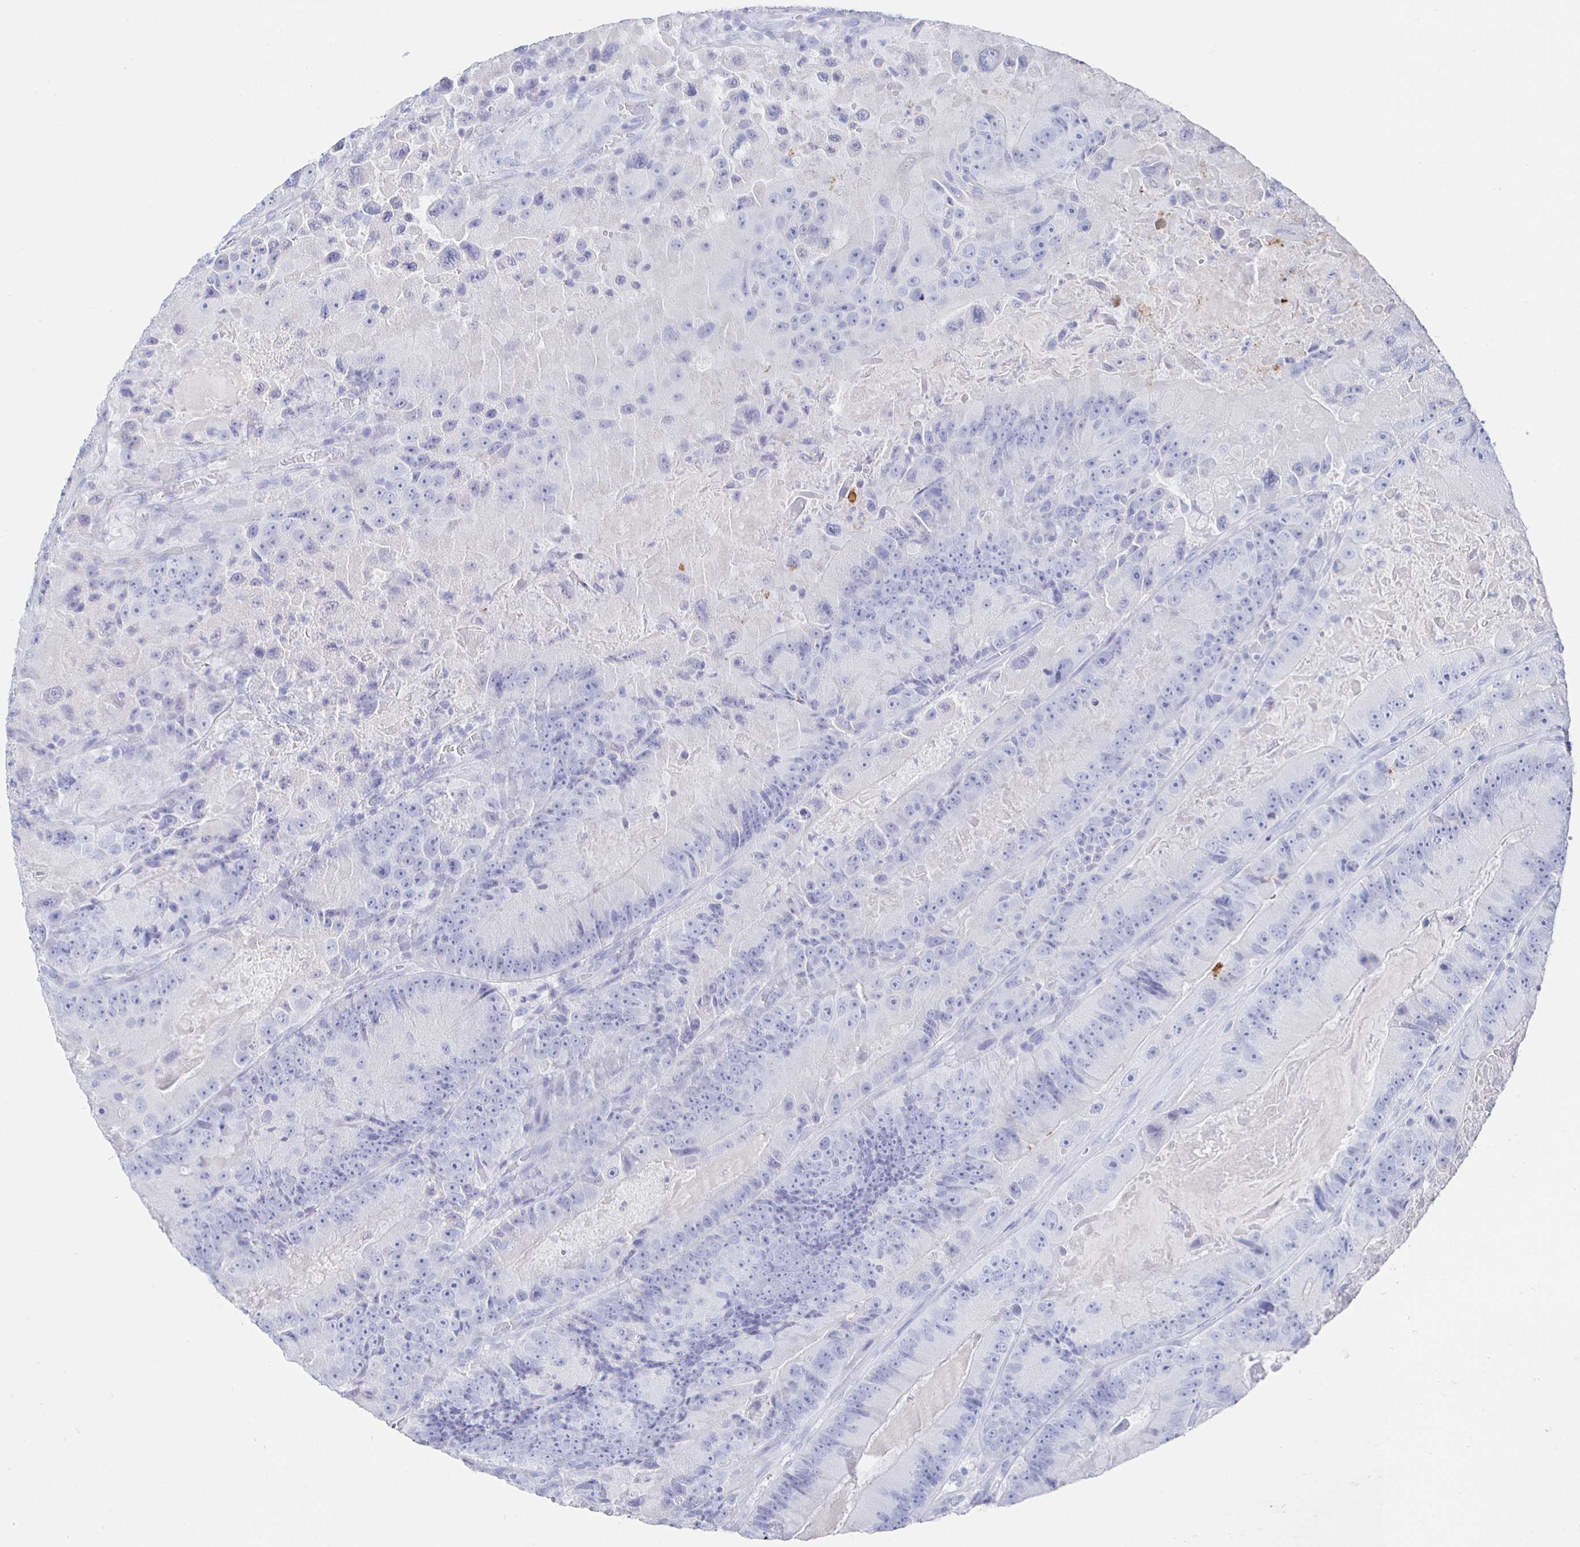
{"staining": {"intensity": "negative", "quantity": "none", "location": "none"}, "tissue": "colorectal cancer", "cell_type": "Tumor cells", "image_type": "cancer", "snomed": [{"axis": "morphology", "description": "Adenocarcinoma, NOS"}, {"axis": "topography", "description": "Colon"}], "caption": "Image shows no significant protein expression in tumor cells of colorectal cancer (adenocarcinoma).", "gene": "CLCA1", "patient": {"sex": "female", "age": 86}}